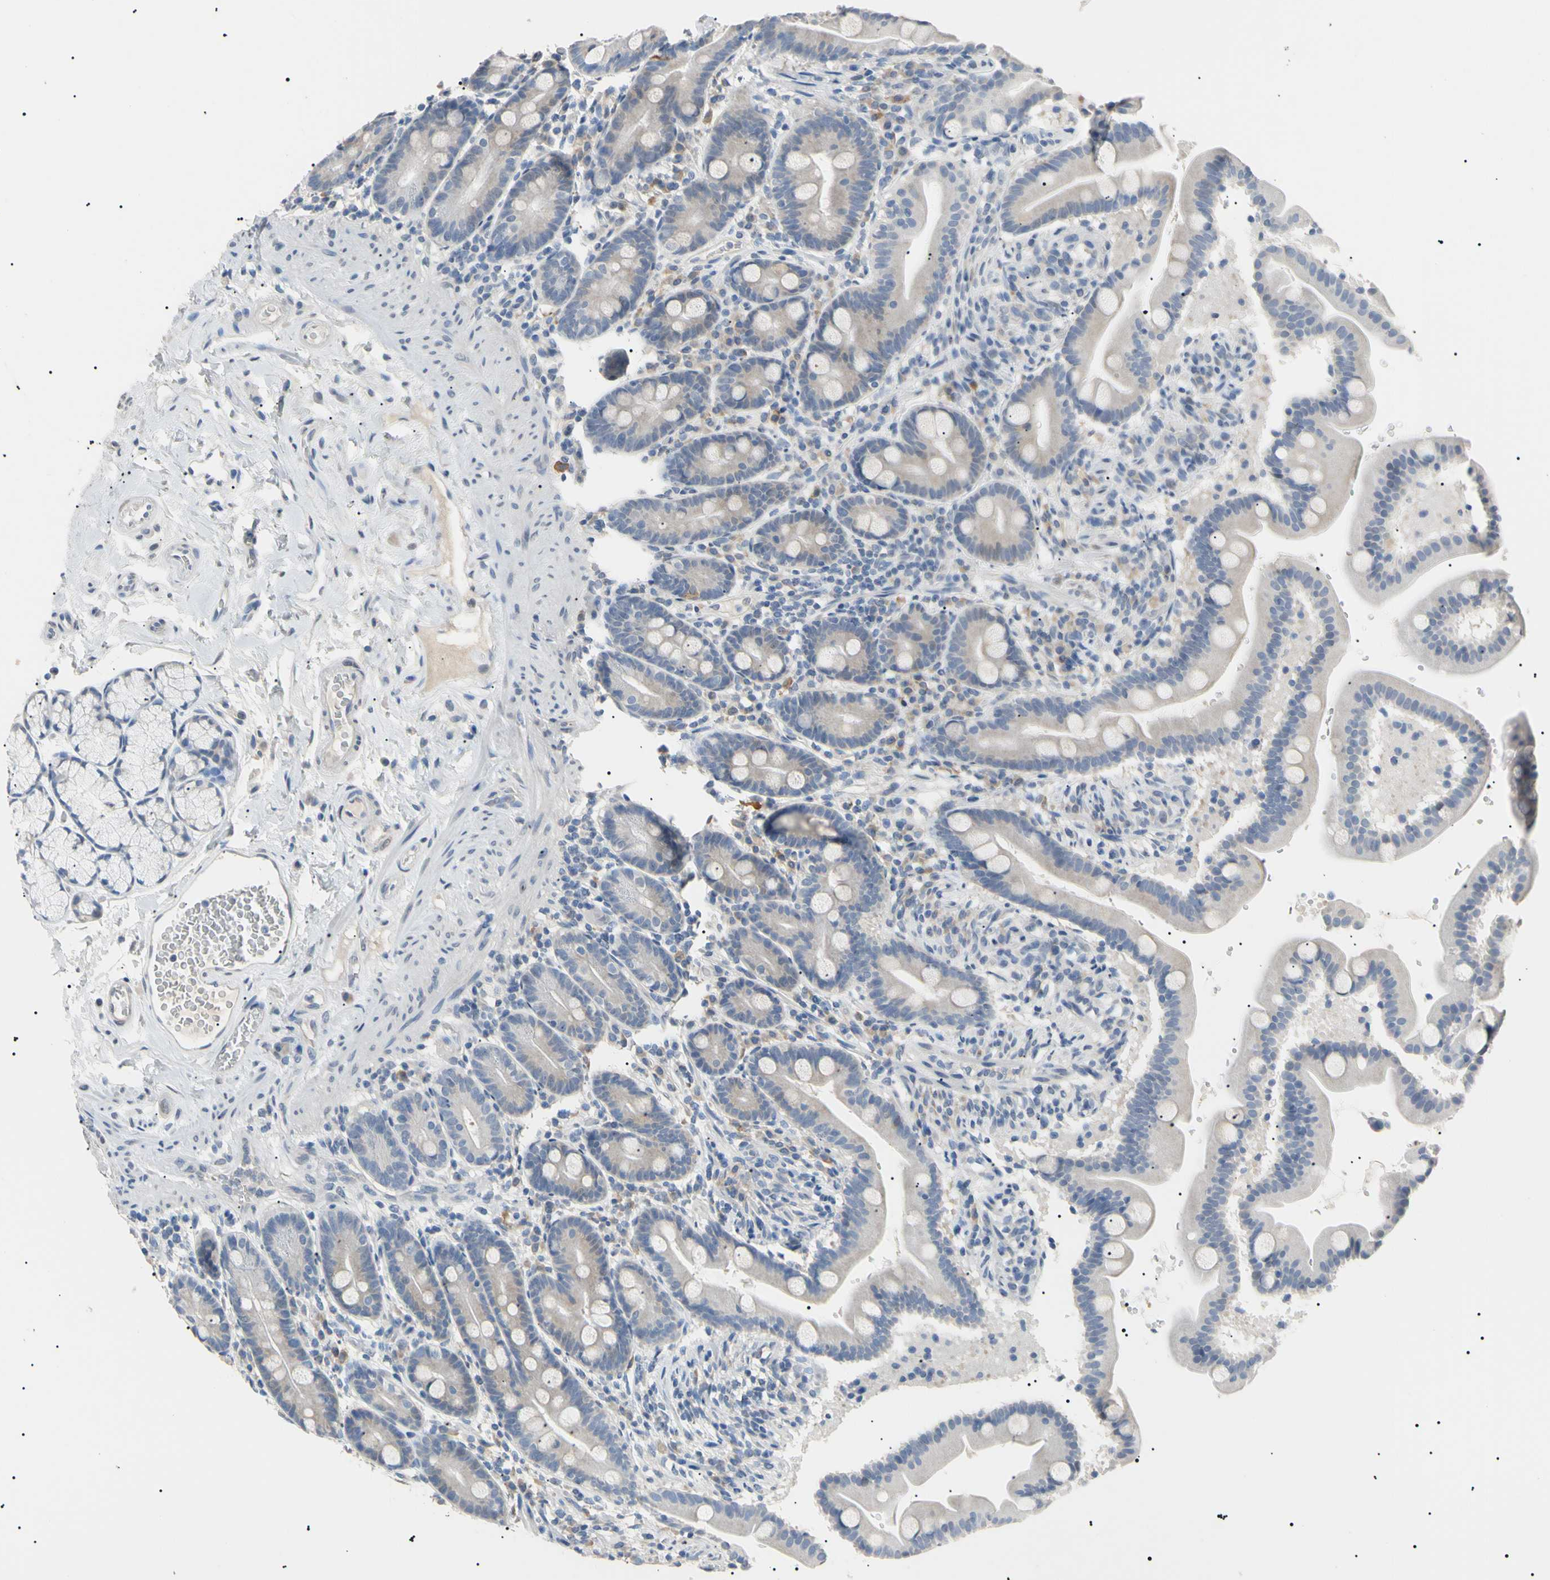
{"staining": {"intensity": "weak", "quantity": "<25%", "location": "cytoplasmic/membranous"}, "tissue": "duodenum", "cell_type": "Glandular cells", "image_type": "normal", "snomed": [{"axis": "morphology", "description": "Normal tissue, NOS"}, {"axis": "topography", "description": "Duodenum"}], "caption": "An immunohistochemistry (IHC) micrograph of benign duodenum is shown. There is no staining in glandular cells of duodenum. (Immunohistochemistry (ihc), brightfield microscopy, high magnification).", "gene": "CGB3", "patient": {"sex": "male", "age": 54}}